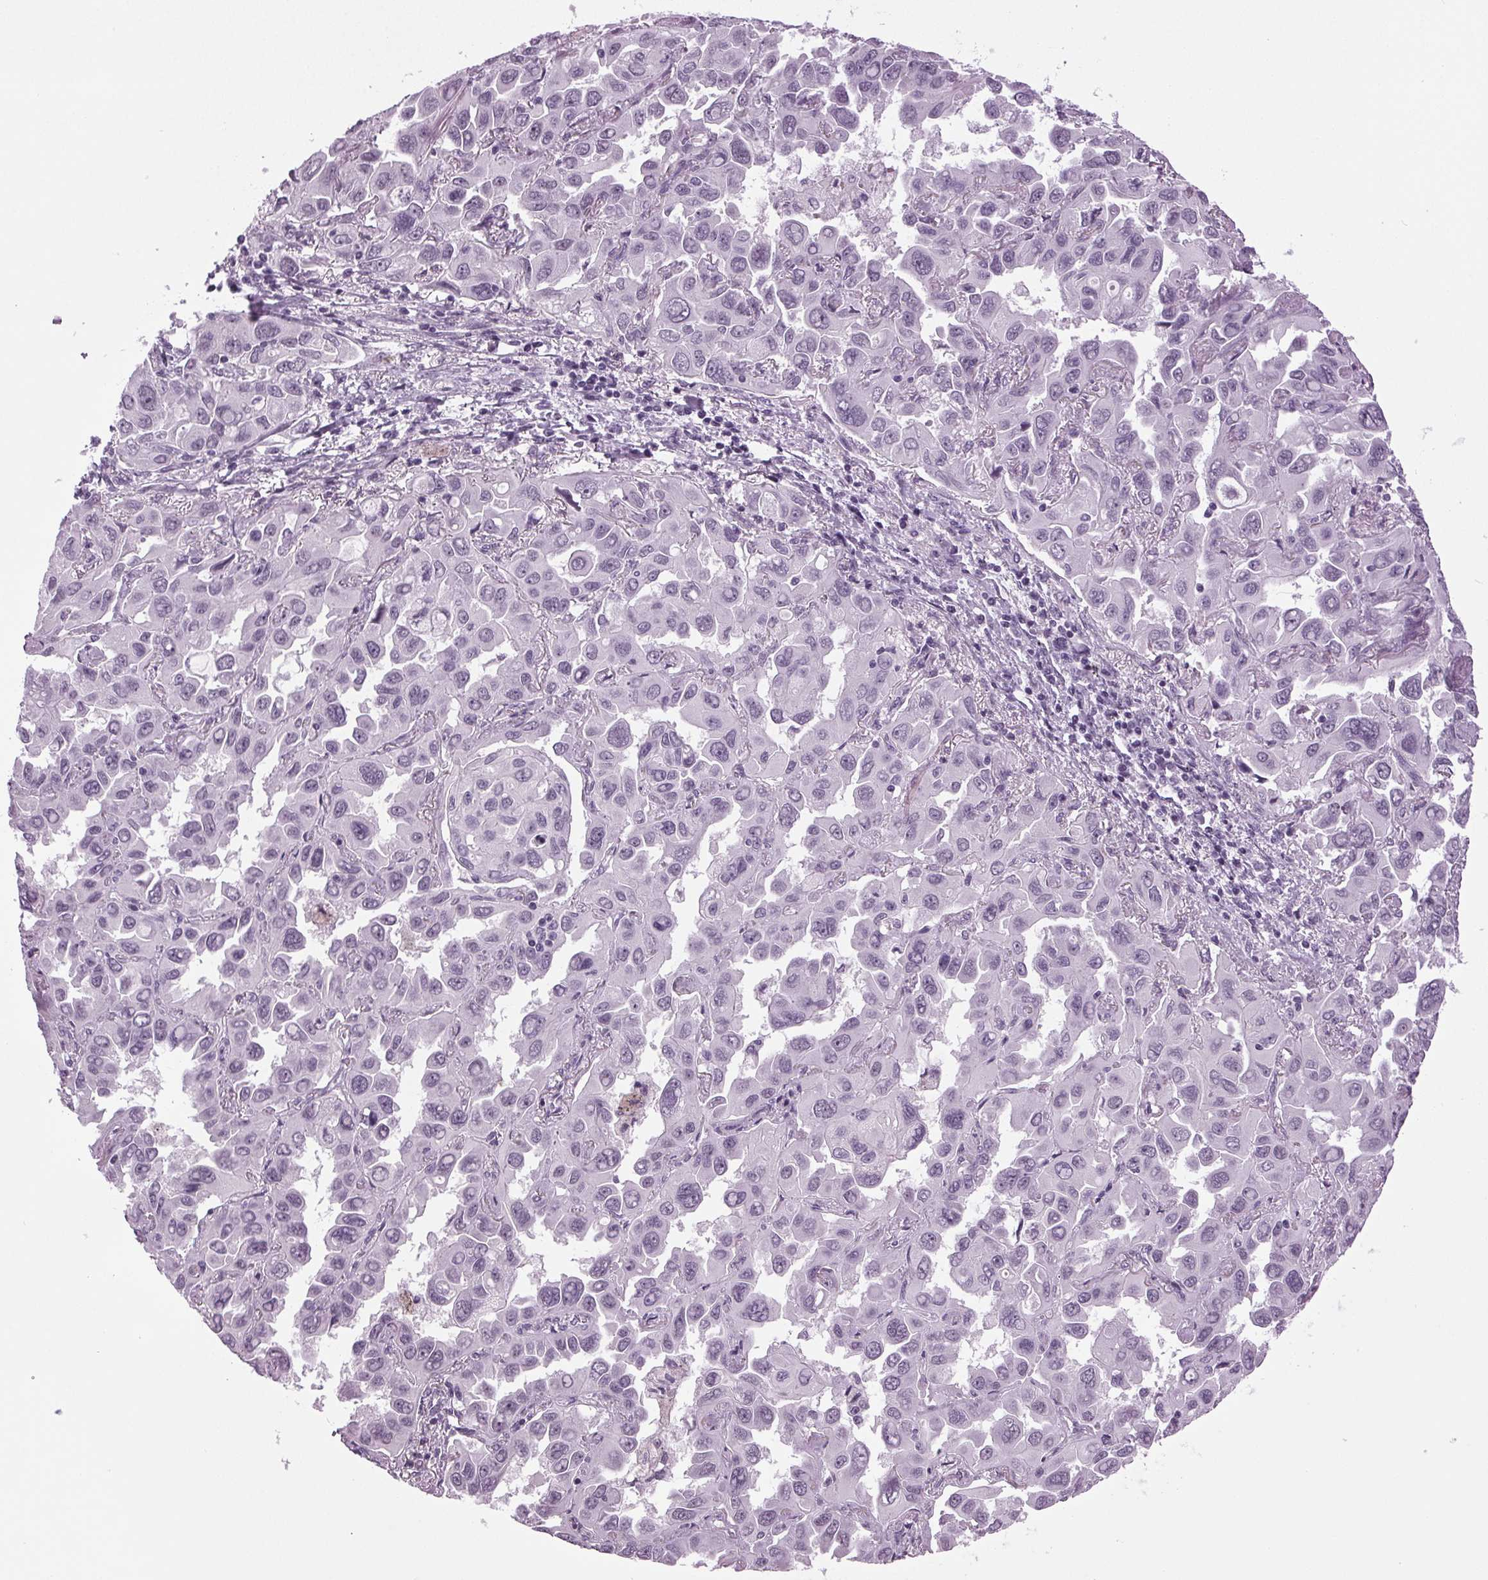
{"staining": {"intensity": "negative", "quantity": "none", "location": "none"}, "tissue": "lung cancer", "cell_type": "Tumor cells", "image_type": "cancer", "snomed": [{"axis": "morphology", "description": "Adenocarcinoma, NOS"}, {"axis": "topography", "description": "Lung"}], "caption": "An IHC photomicrograph of adenocarcinoma (lung) is shown. There is no staining in tumor cells of adenocarcinoma (lung).", "gene": "DNAH12", "patient": {"sex": "male", "age": 64}}